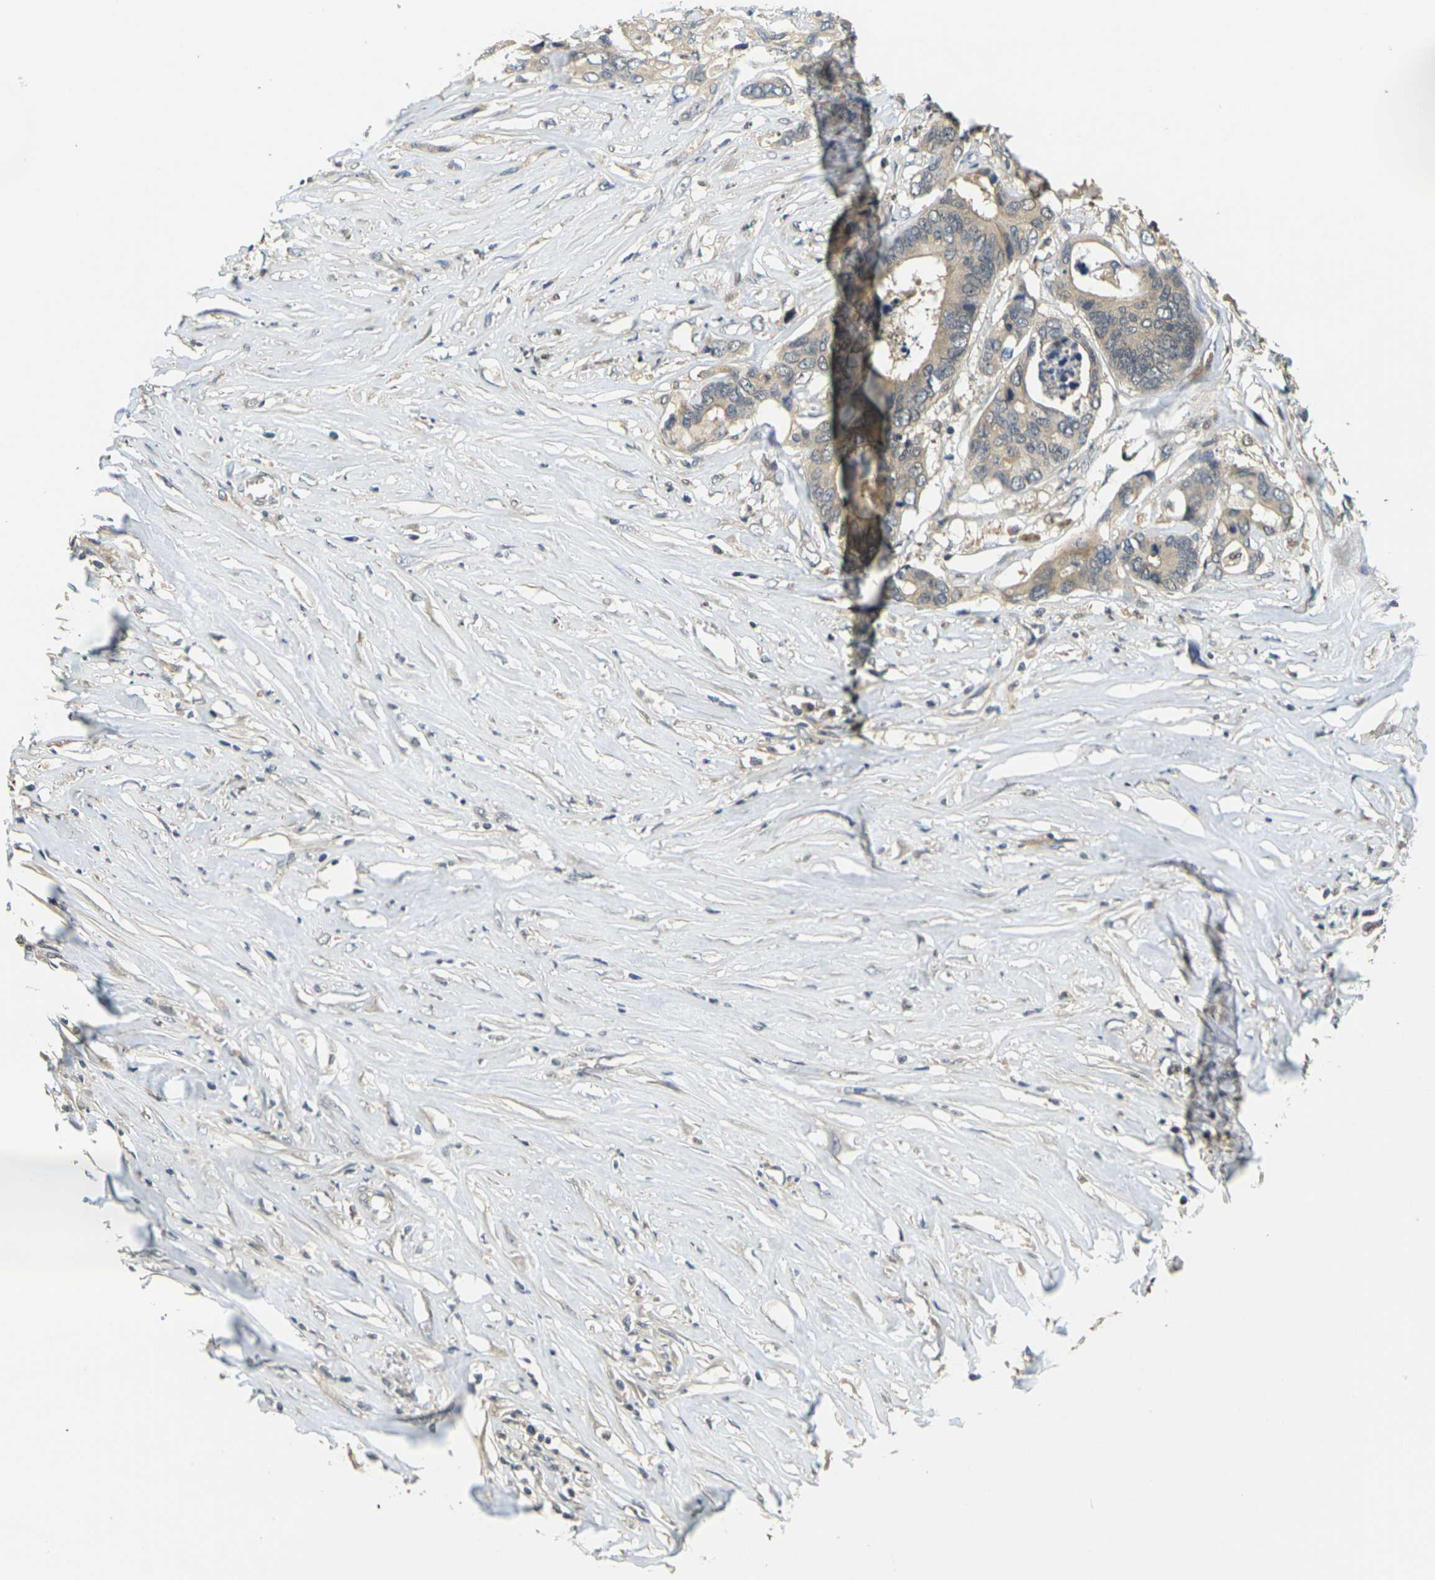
{"staining": {"intensity": "weak", "quantity": ">75%", "location": "cytoplasmic/membranous"}, "tissue": "colorectal cancer", "cell_type": "Tumor cells", "image_type": "cancer", "snomed": [{"axis": "morphology", "description": "Adenocarcinoma, NOS"}, {"axis": "topography", "description": "Rectum"}], "caption": "The micrograph displays a brown stain indicating the presence of a protein in the cytoplasmic/membranous of tumor cells in adenocarcinoma (colorectal). The protein is shown in brown color, while the nuclei are stained blue.", "gene": "KLHL8", "patient": {"sex": "male", "age": 55}}